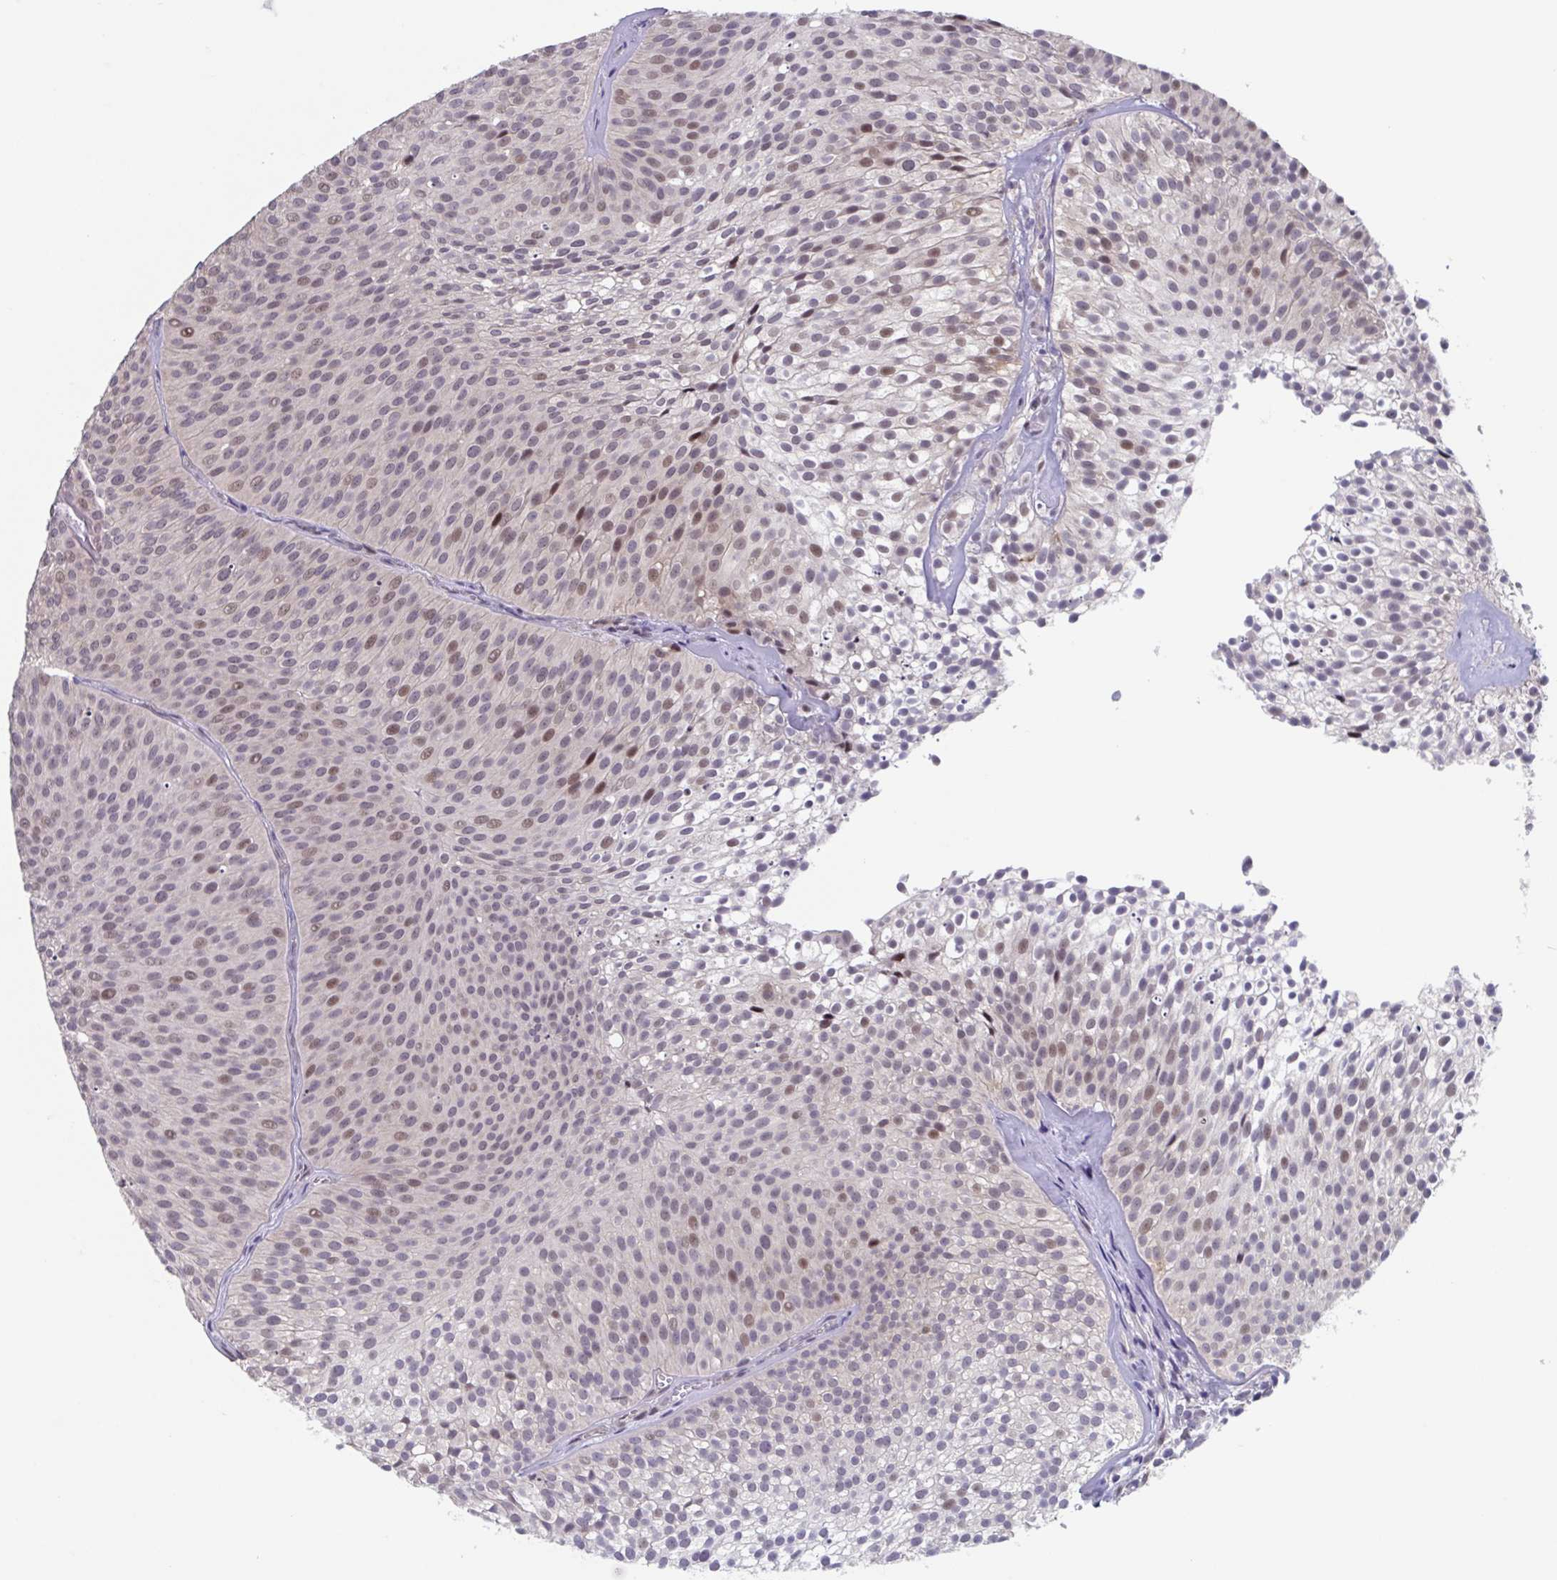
{"staining": {"intensity": "moderate", "quantity": "25%-75%", "location": "nuclear"}, "tissue": "urothelial cancer", "cell_type": "Tumor cells", "image_type": "cancer", "snomed": [{"axis": "morphology", "description": "Urothelial carcinoma, Low grade"}, {"axis": "topography", "description": "Urinary bladder"}], "caption": "Protein positivity by immunohistochemistry demonstrates moderate nuclear staining in approximately 25%-75% of tumor cells in urothelial cancer.", "gene": "RIOK1", "patient": {"sex": "male", "age": 91}}